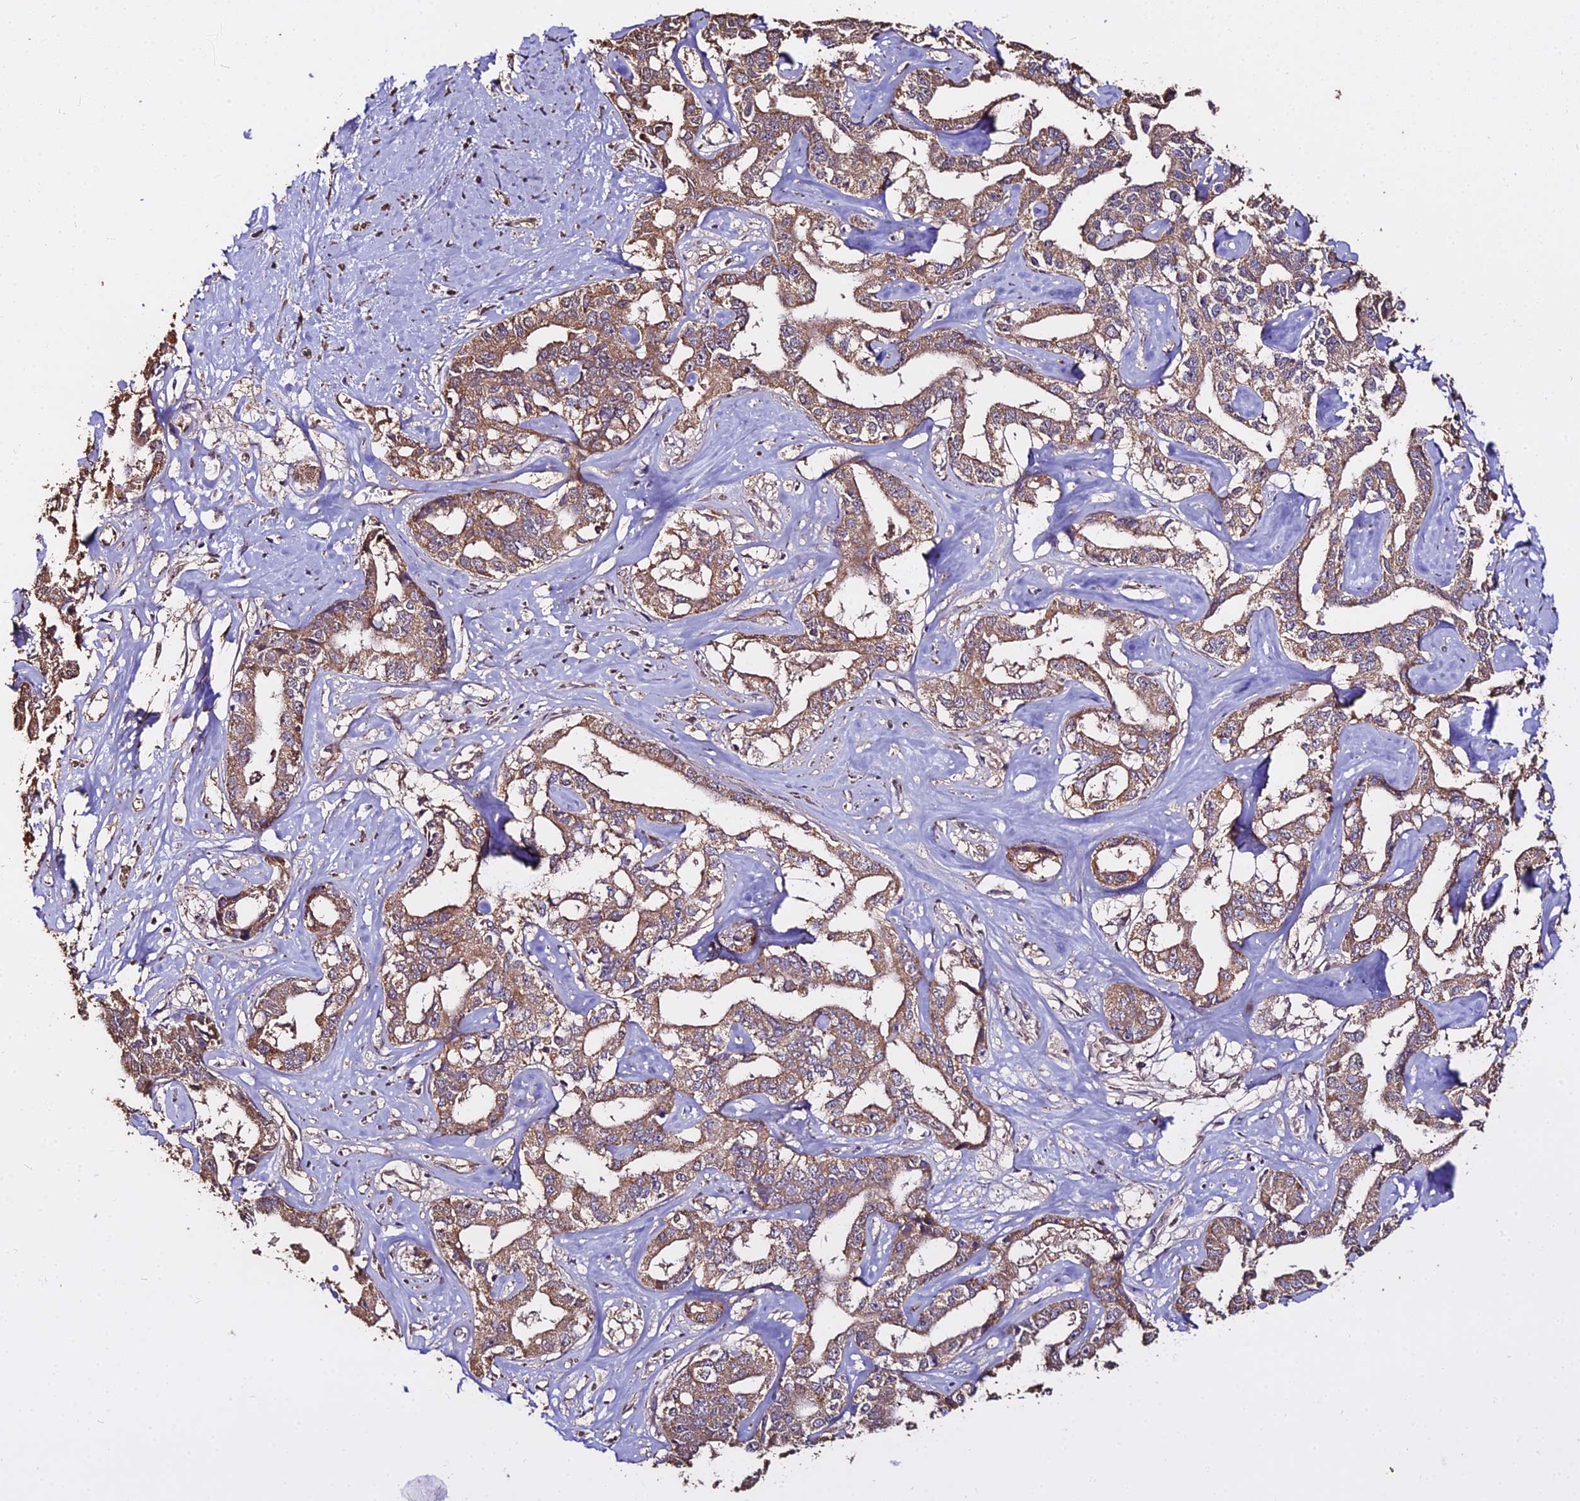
{"staining": {"intensity": "moderate", "quantity": ">75%", "location": "cytoplasmic/membranous"}, "tissue": "liver cancer", "cell_type": "Tumor cells", "image_type": "cancer", "snomed": [{"axis": "morphology", "description": "Cholangiocarcinoma"}, {"axis": "topography", "description": "Liver"}], "caption": "Immunohistochemistry of human liver cancer displays medium levels of moderate cytoplasmic/membranous positivity in approximately >75% of tumor cells.", "gene": "METTL13", "patient": {"sex": "male", "age": 59}}